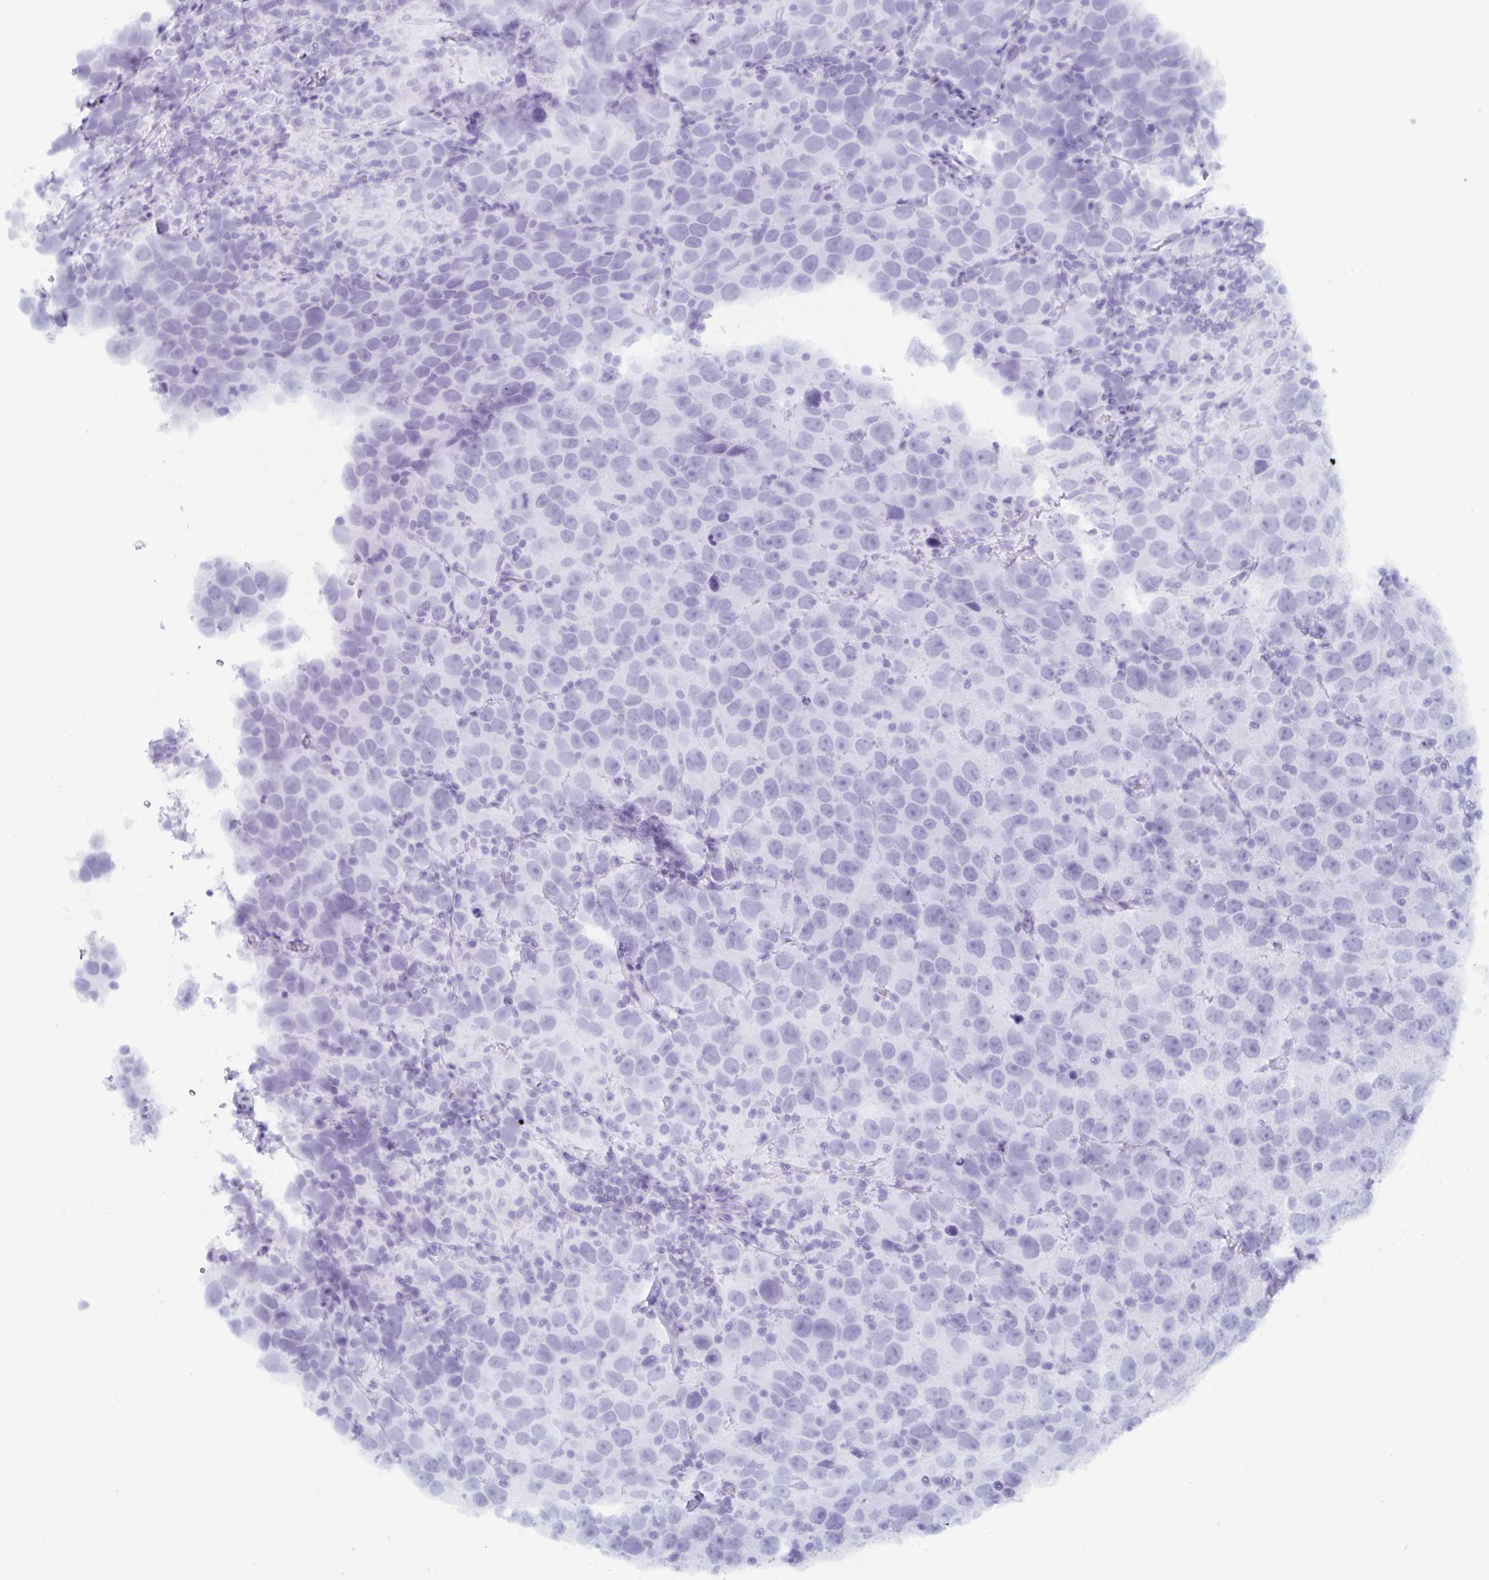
{"staining": {"intensity": "negative", "quantity": "none", "location": "none"}, "tissue": "testis cancer", "cell_type": "Tumor cells", "image_type": "cancer", "snomed": [{"axis": "morphology", "description": "Seminoma, NOS"}, {"axis": "topography", "description": "Testis"}], "caption": "Immunohistochemistry micrograph of neoplastic tissue: testis cancer (seminoma) stained with DAB demonstrates no significant protein positivity in tumor cells. (DAB IHC, high magnification).", "gene": "ZFP64", "patient": {"sex": "male", "age": 26}}